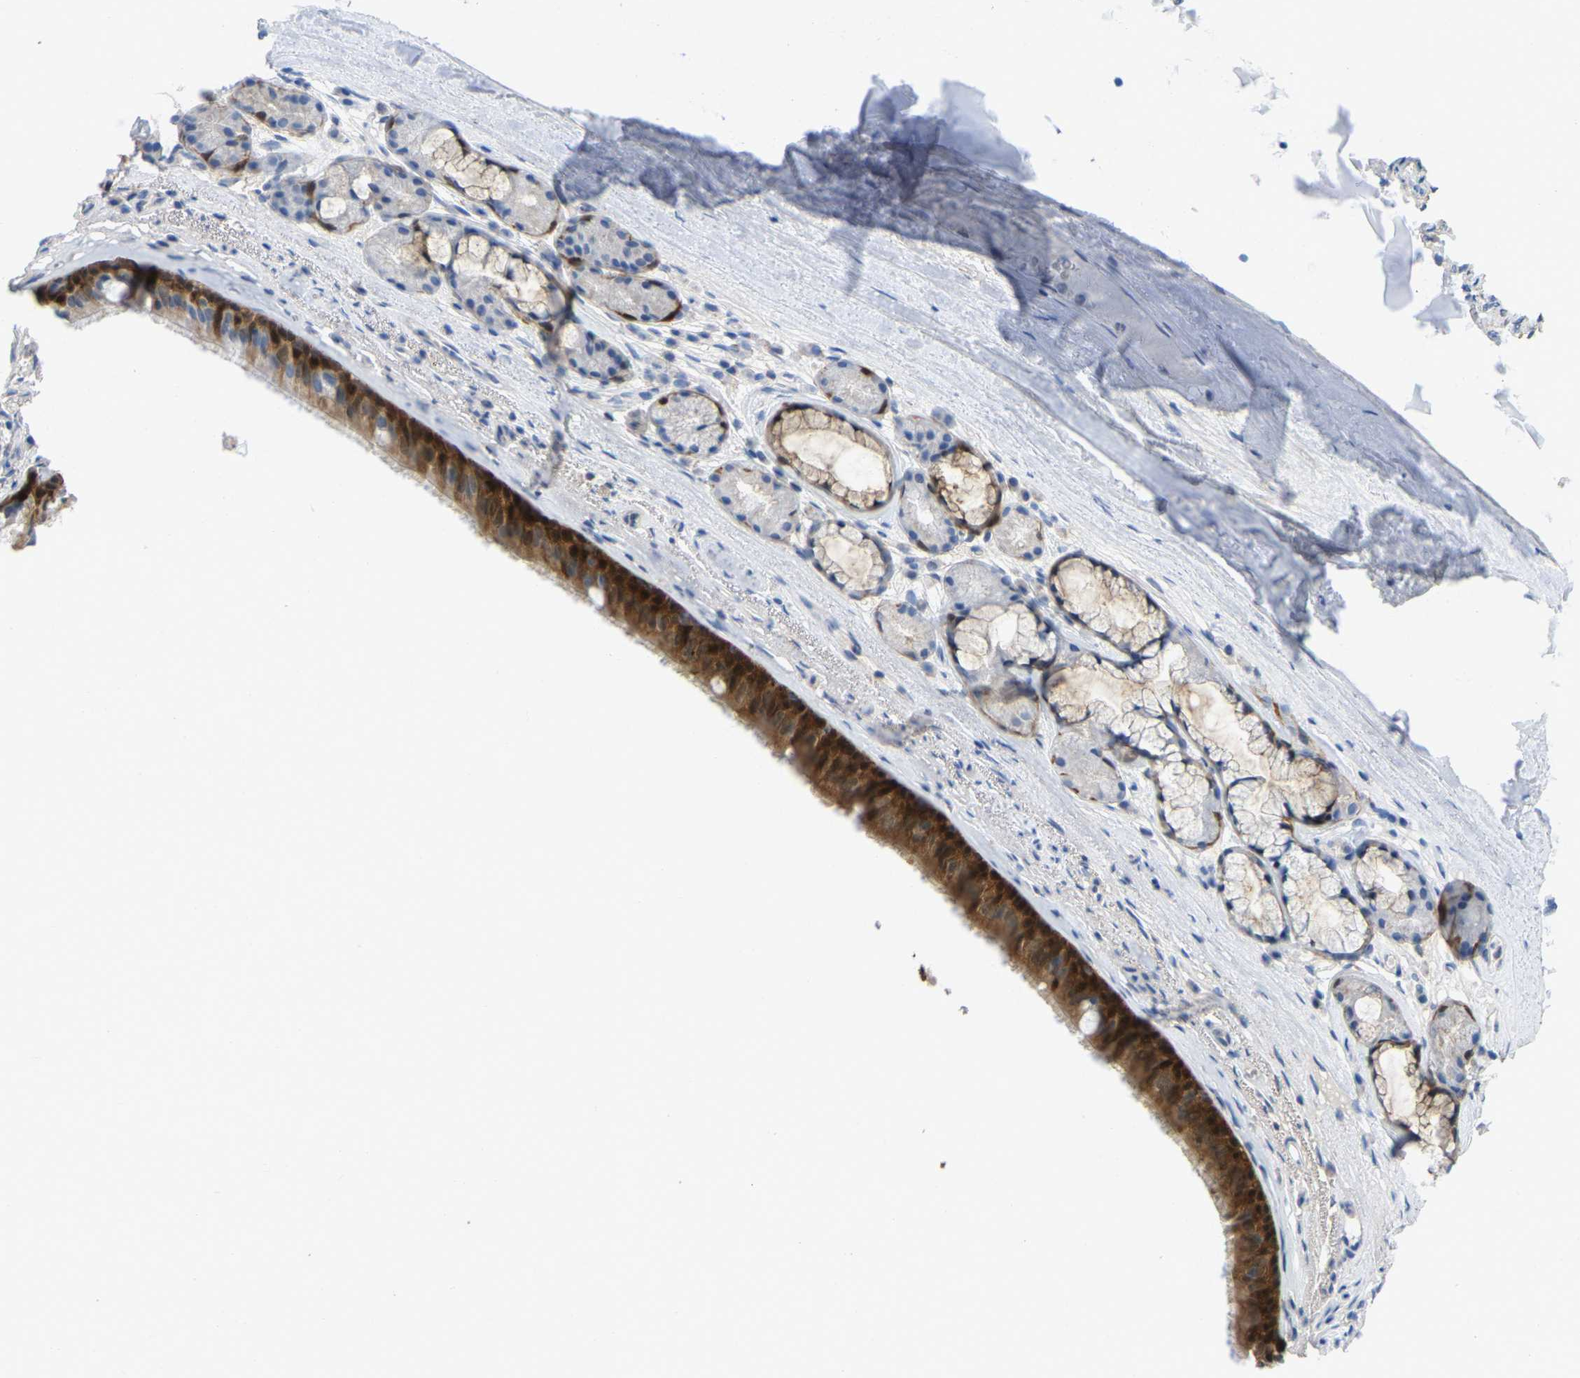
{"staining": {"intensity": "strong", "quantity": ">75%", "location": "cytoplasmic/membranous"}, "tissue": "bronchus", "cell_type": "Respiratory epithelial cells", "image_type": "normal", "snomed": [{"axis": "morphology", "description": "Normal tissue, NOS"}, {"axis": "topography", "description": "Cartilage tissue"}], "caption": "DAB immunohistochemical staining of benign human bronchus shows strong cytoplasmic/membranous protein staining in about >75% of respiratory epithelial cells.", "gene": "SERPINB5", "patient": {"sex": "female", "age": 63}}